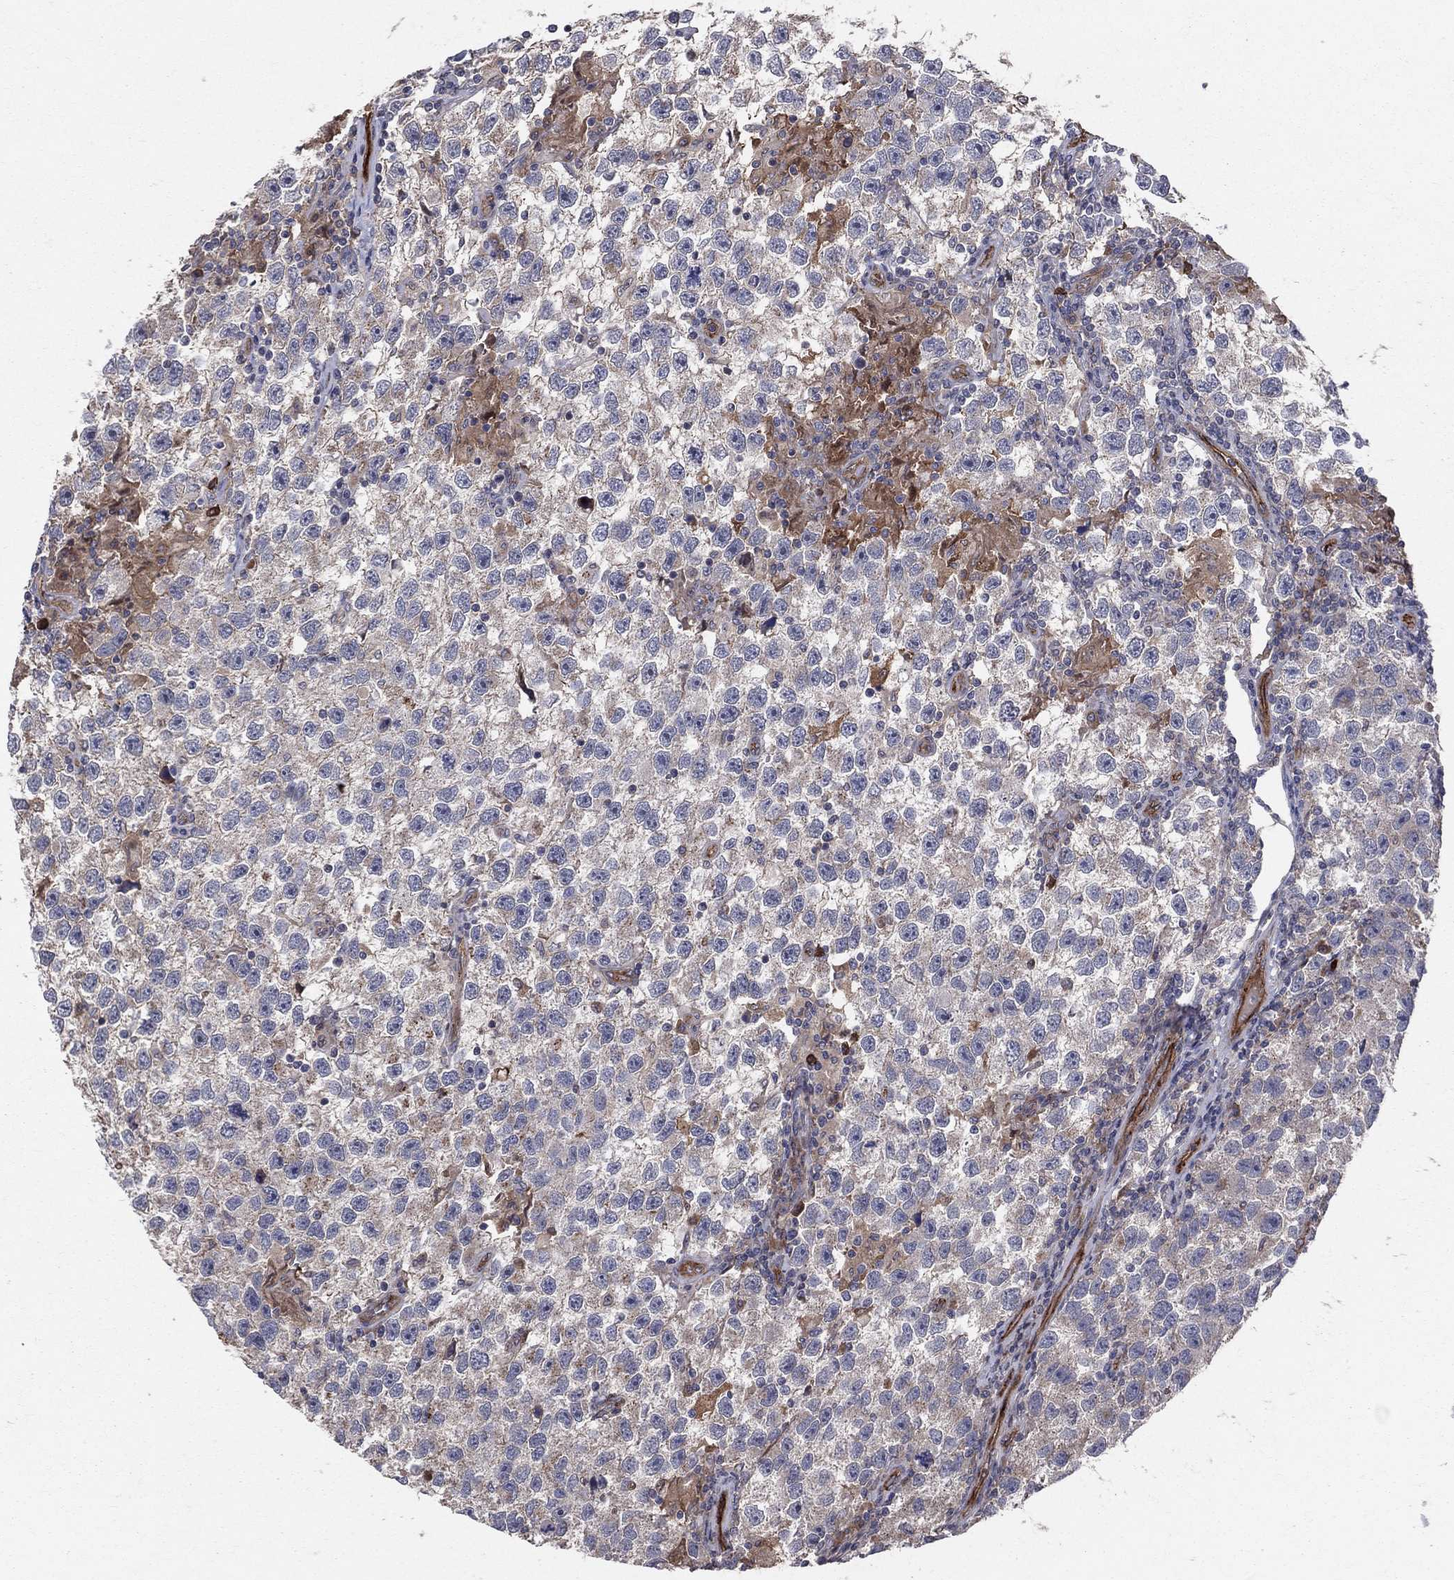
{"staining": {"intensity": "negative", "quantity": "none", "location": "none"}, "tissue": "testis cancer", "cell_type": "Tumor cells", "image_type": "cancer", "snomed": [{"axis": "morphology", "description": "Seminoma, NOS"}, {"axis": "topography", "description": "Testis"}], "caption": "High magnification brightfield microscopy of testis cancer (seminoma) stained with DAB (3,3'-diaminobenzidine) (brown) and counterstained with hematoxylin (blue): tumor cells show no significant expression. (Immunohistochemistry, brightfield microscopy, high magnification).", "gene": "ENTPD1", "patient": {"sex": "male", "age": 26}}